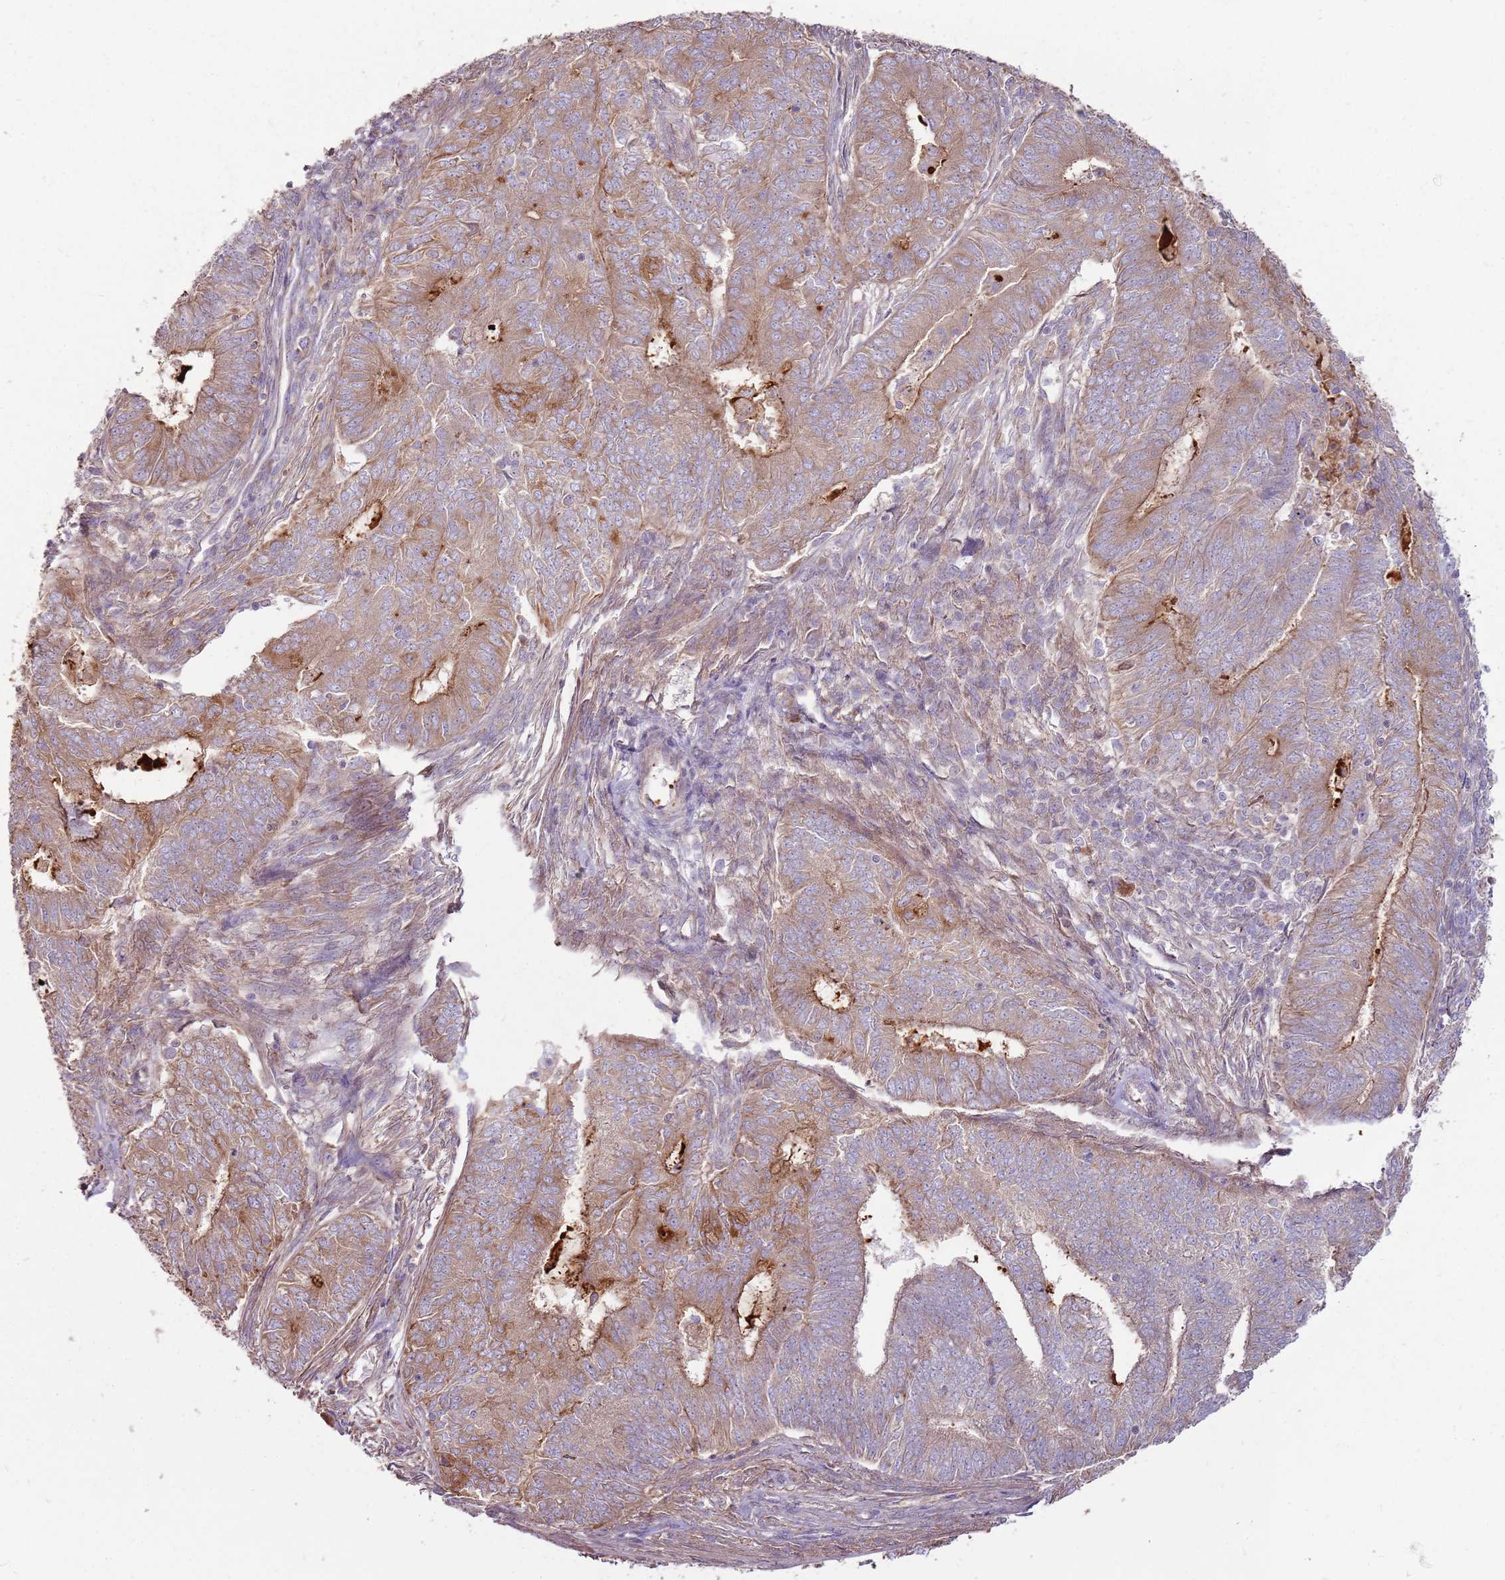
{"staining": {"intensity": "moderate", "quantity": ">75%", "location": "cytoplasmic/membranous"}, "tissue": "endometrial cancer", "cell_type": "Tumor cells", "image_type": "cancer", "snomed": [{"axis": "morphology", "description": "Adenocarcinoma, NOS"}, {"axis": "topography", "description": "Endometrium"}], "caption": "IHC photomicrograph of adenocarcinoma (endometrial) stained for a protein (brown), which demonstrates medium levels of moderate cytoplasmic/membranous staining in approximately >75% of tumor cells.", "gene": "EMC1", "patient": {"sex": "female", "age": 62}}